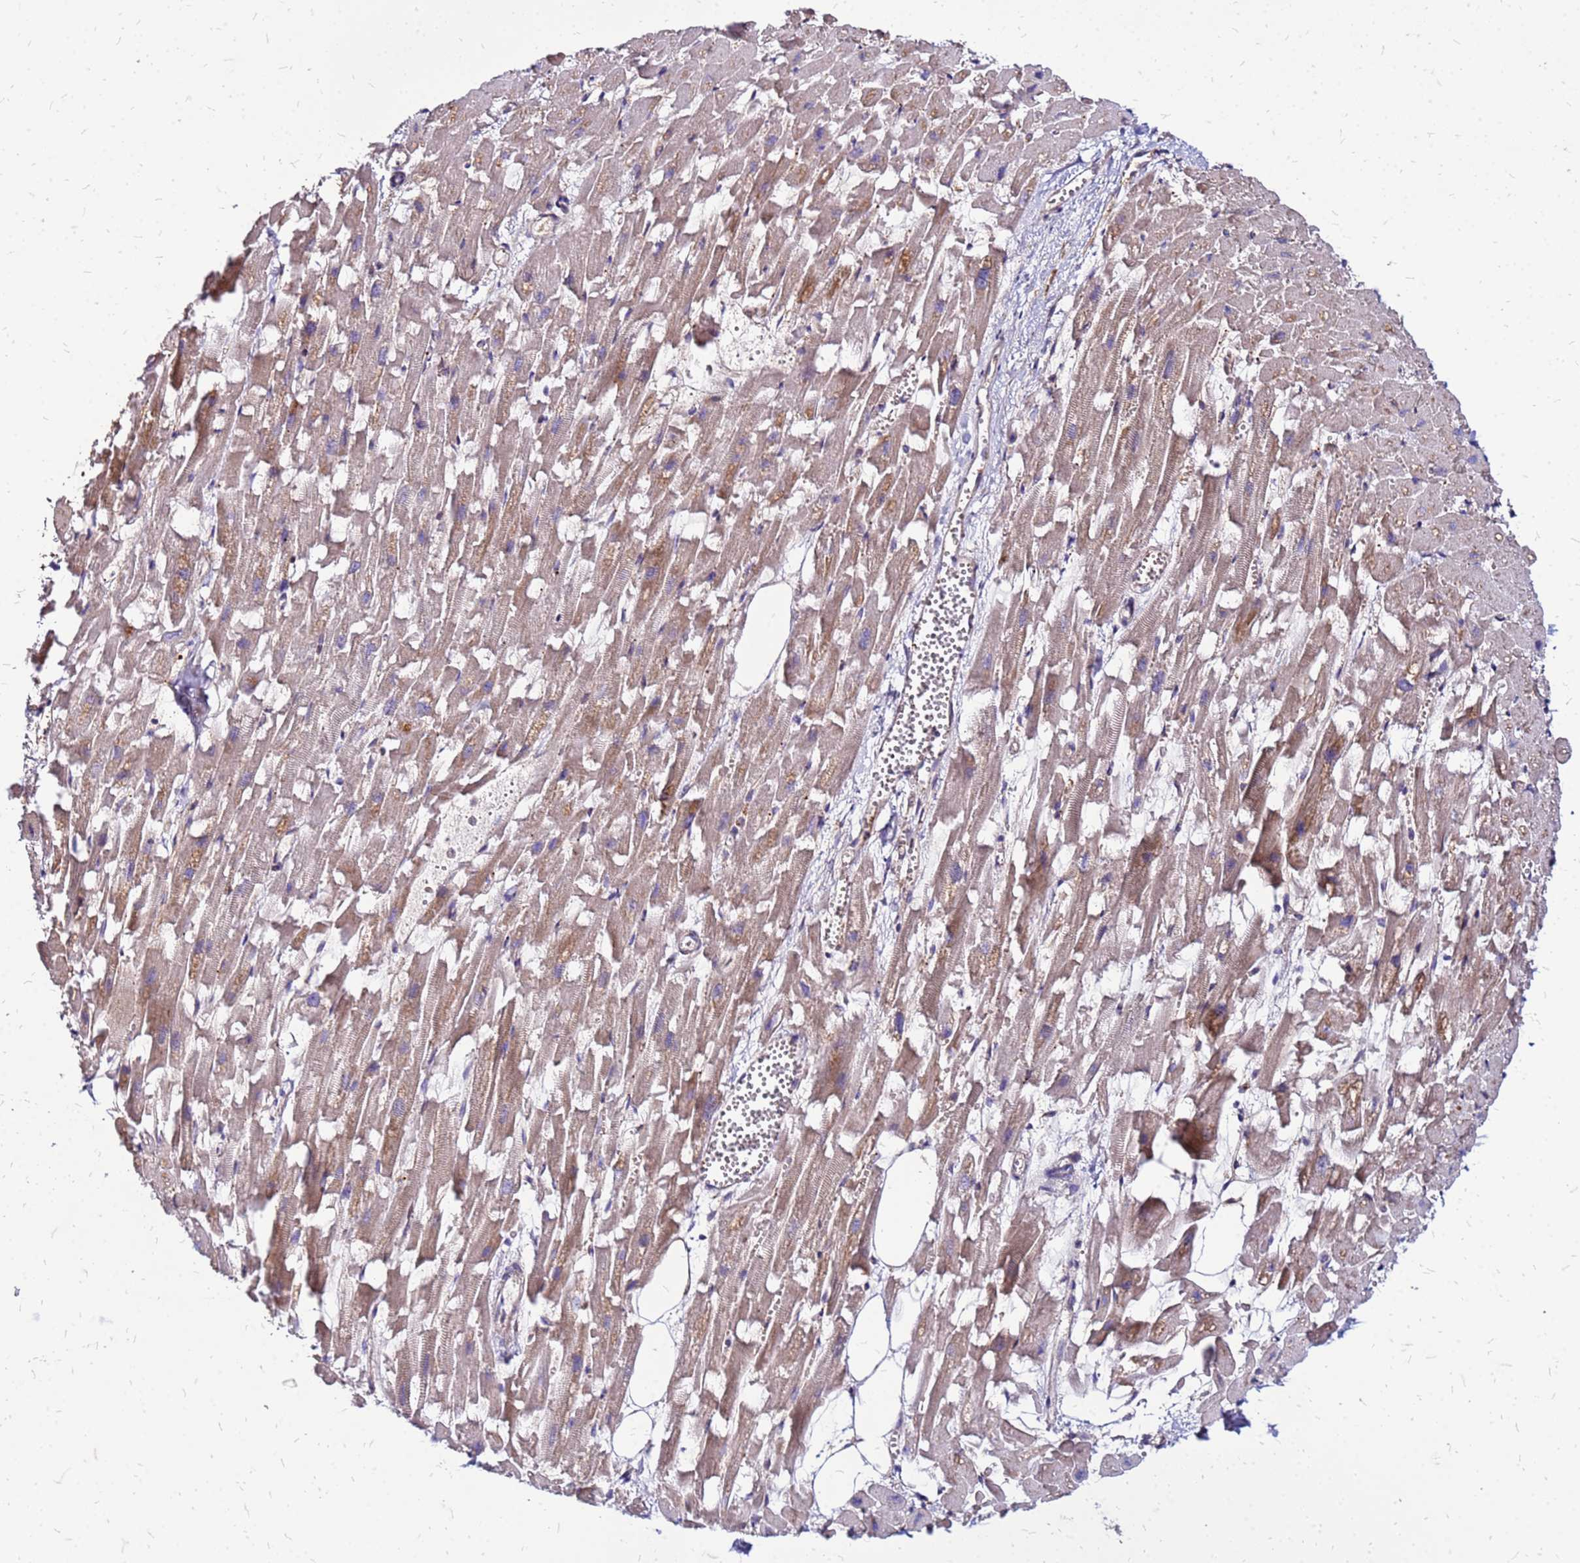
{"staining": {"intensity": "moderate", "quantity": "25%-75%", "location": "cytoplasmic/membranous"}, "tissue": "heart muscle", "cell_type": "Cardiomyocytes", "image_type": "normal", "snomed": [{"axis": "morphology", "description": "Normal tissue, NOS"}, {"axis": "topography", "description": "Heart"}], "caption": "Cardiomyocytes reveal moderate cytoplasmic/membranous positivity in about 25%-75% of cells in benign heart muscle.", "gene": "VMO1", "patient": {"sex": "female", "age": 64}}